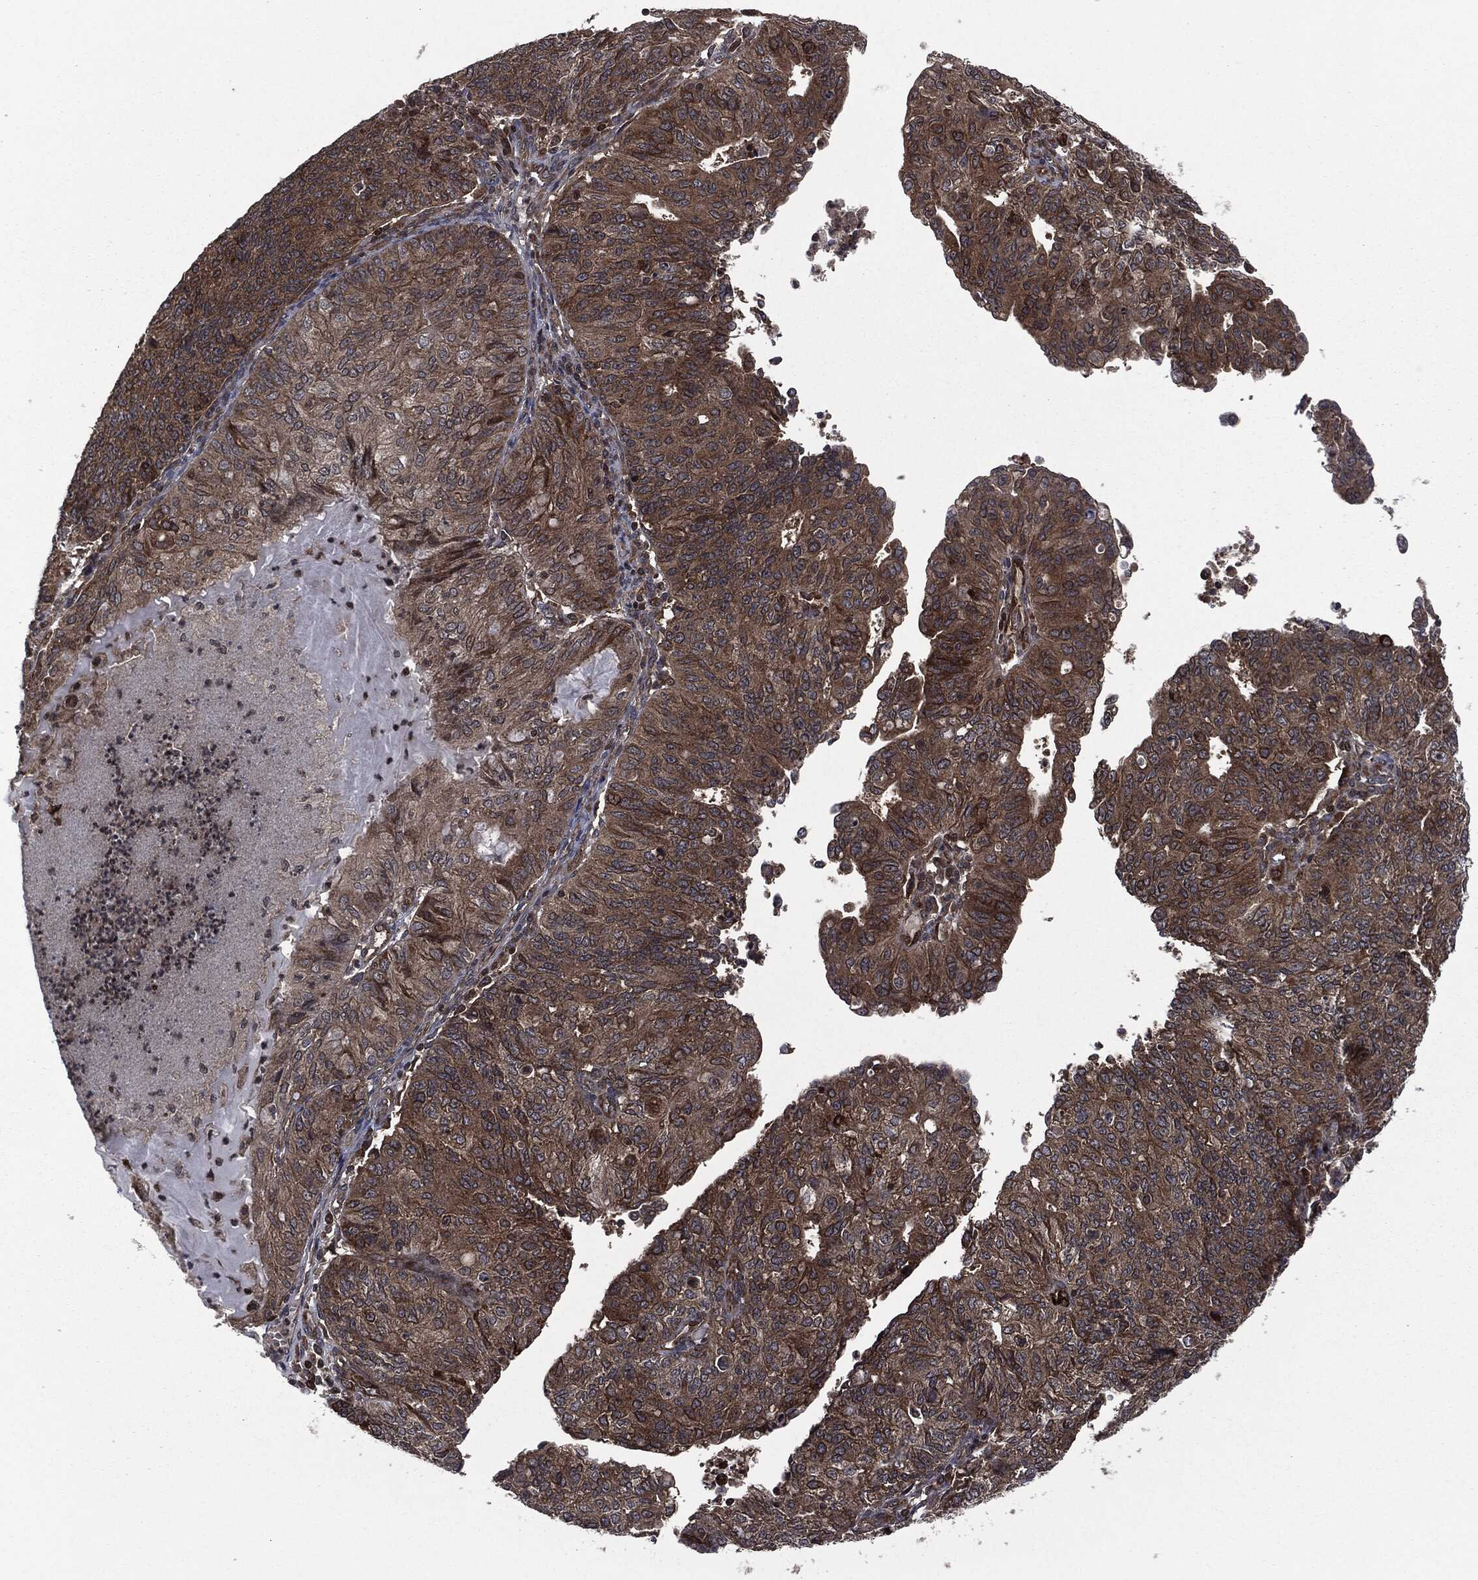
{"staining": {"intensity": "strong", "quantity": "25%-75%", "location": "cytoplasmic/membranous"}, "tissue": "endometrial cancer", "cell_type": "Tumor cells", "image_type": "cancer", "snomed": [{"axis": "morphology", "description": "Adenocarcinoma, NOS"}, {"axis": "topography", "description": "Endometrium"}], "caption": "Immunohistochemical staining of endometrial adenocarcinoma reveals strong cytoplasmic/membranous protein positivity in approximately 25%-75% of tumor cells. (DAB (3,3'-diaminobenzidine) = brown stain, brightfield microscopy at high magnification).", "gene": "HRAS", "patient": {"sex": "female", "age": 82}}